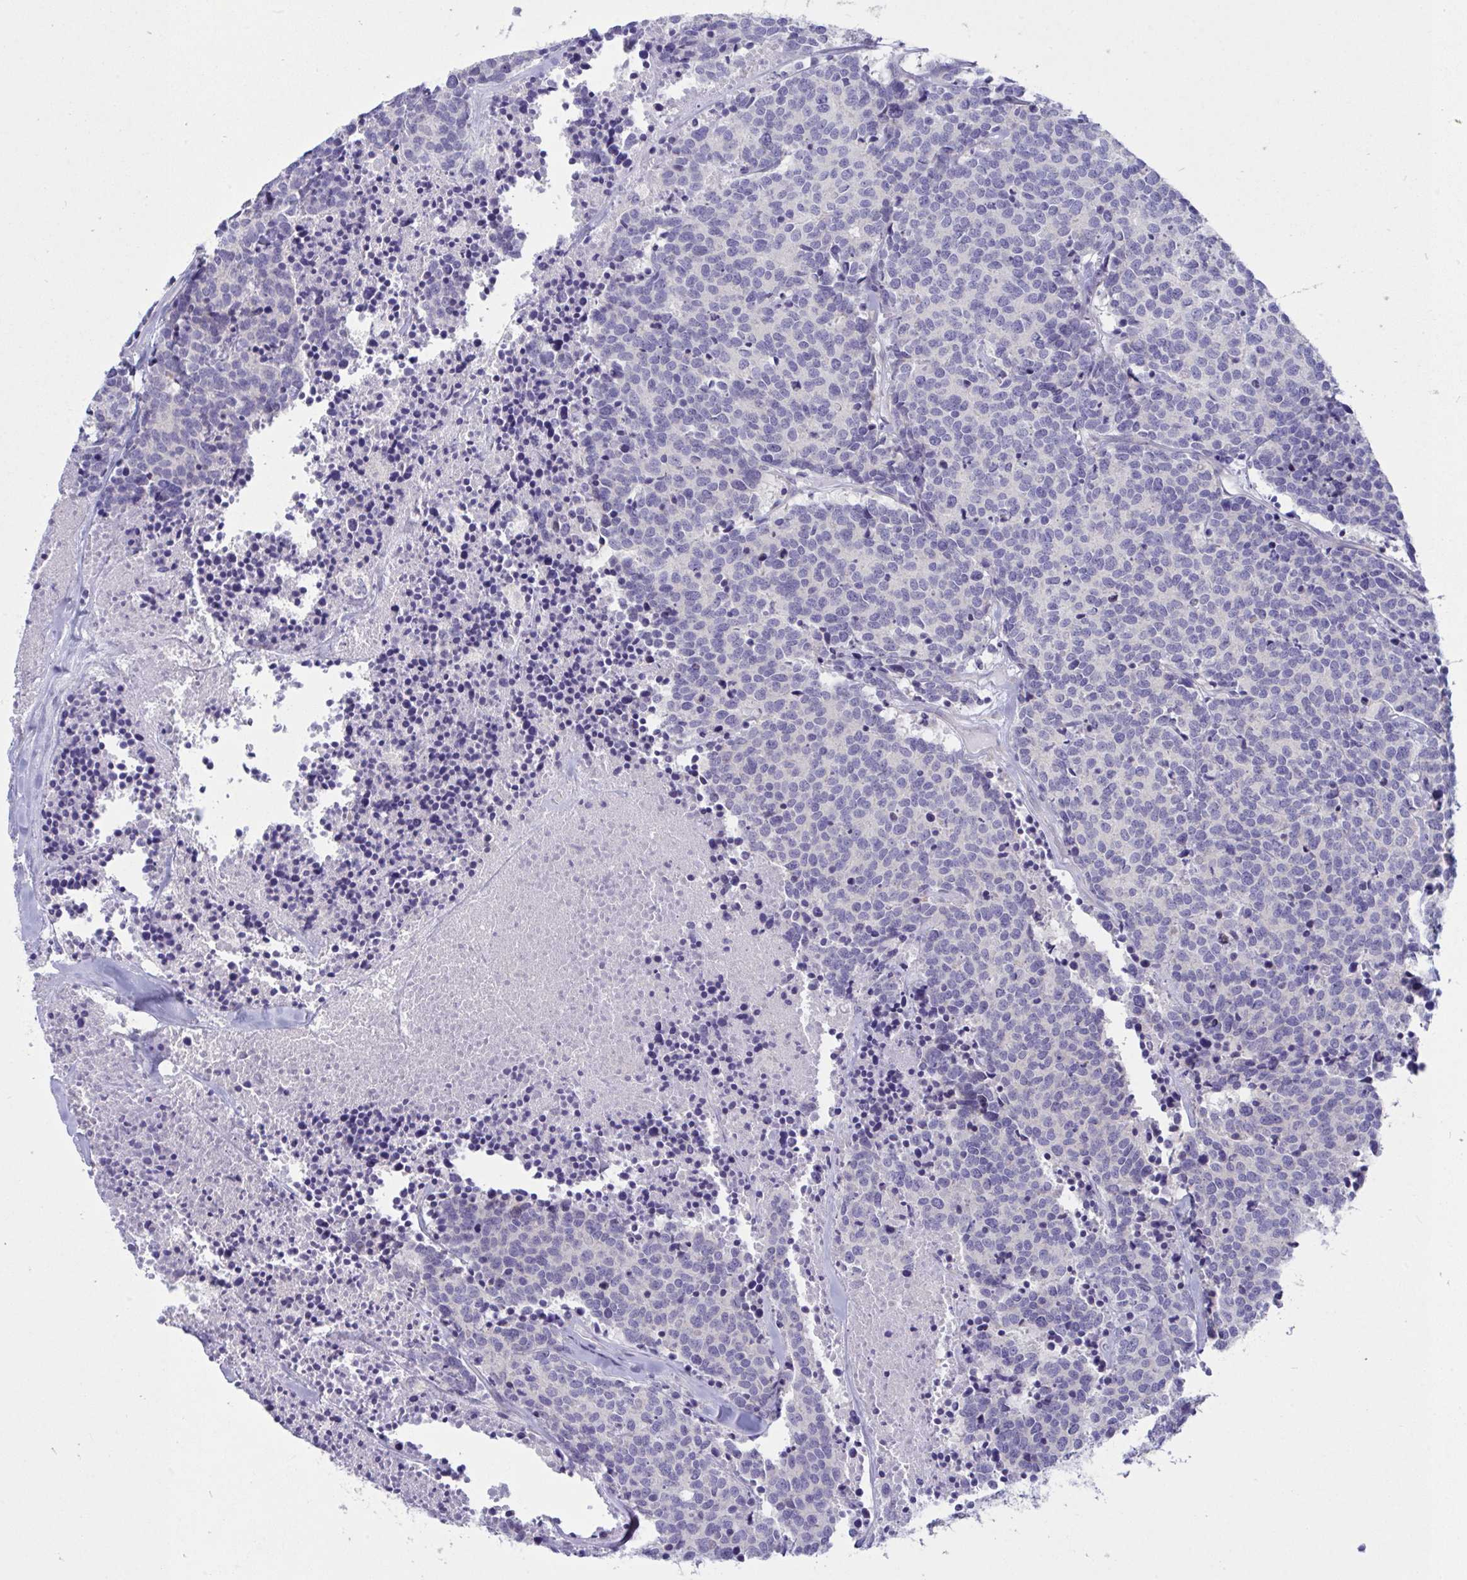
{"staining": {"intensity": "negative", "quantity": "none", "location": "none"}, "tissue": "carcinoid", "cell_type": "Tumor cells", "image_type": "cancer", "snomed": [{"axis": "morphology", "description": "Carcinoid, malignant, NOS"}, {"axis": "topography", "description": "Skin"}], "caption": "This histopathology image is of carcinoid (malignant) stained with immunohistochemistry to label a protein in brown with the nuclei are counter-stained blue. There is no positivity in tumor cells.", "gene": "DTX3", "patient": {"sex": "female", "age": 79}}